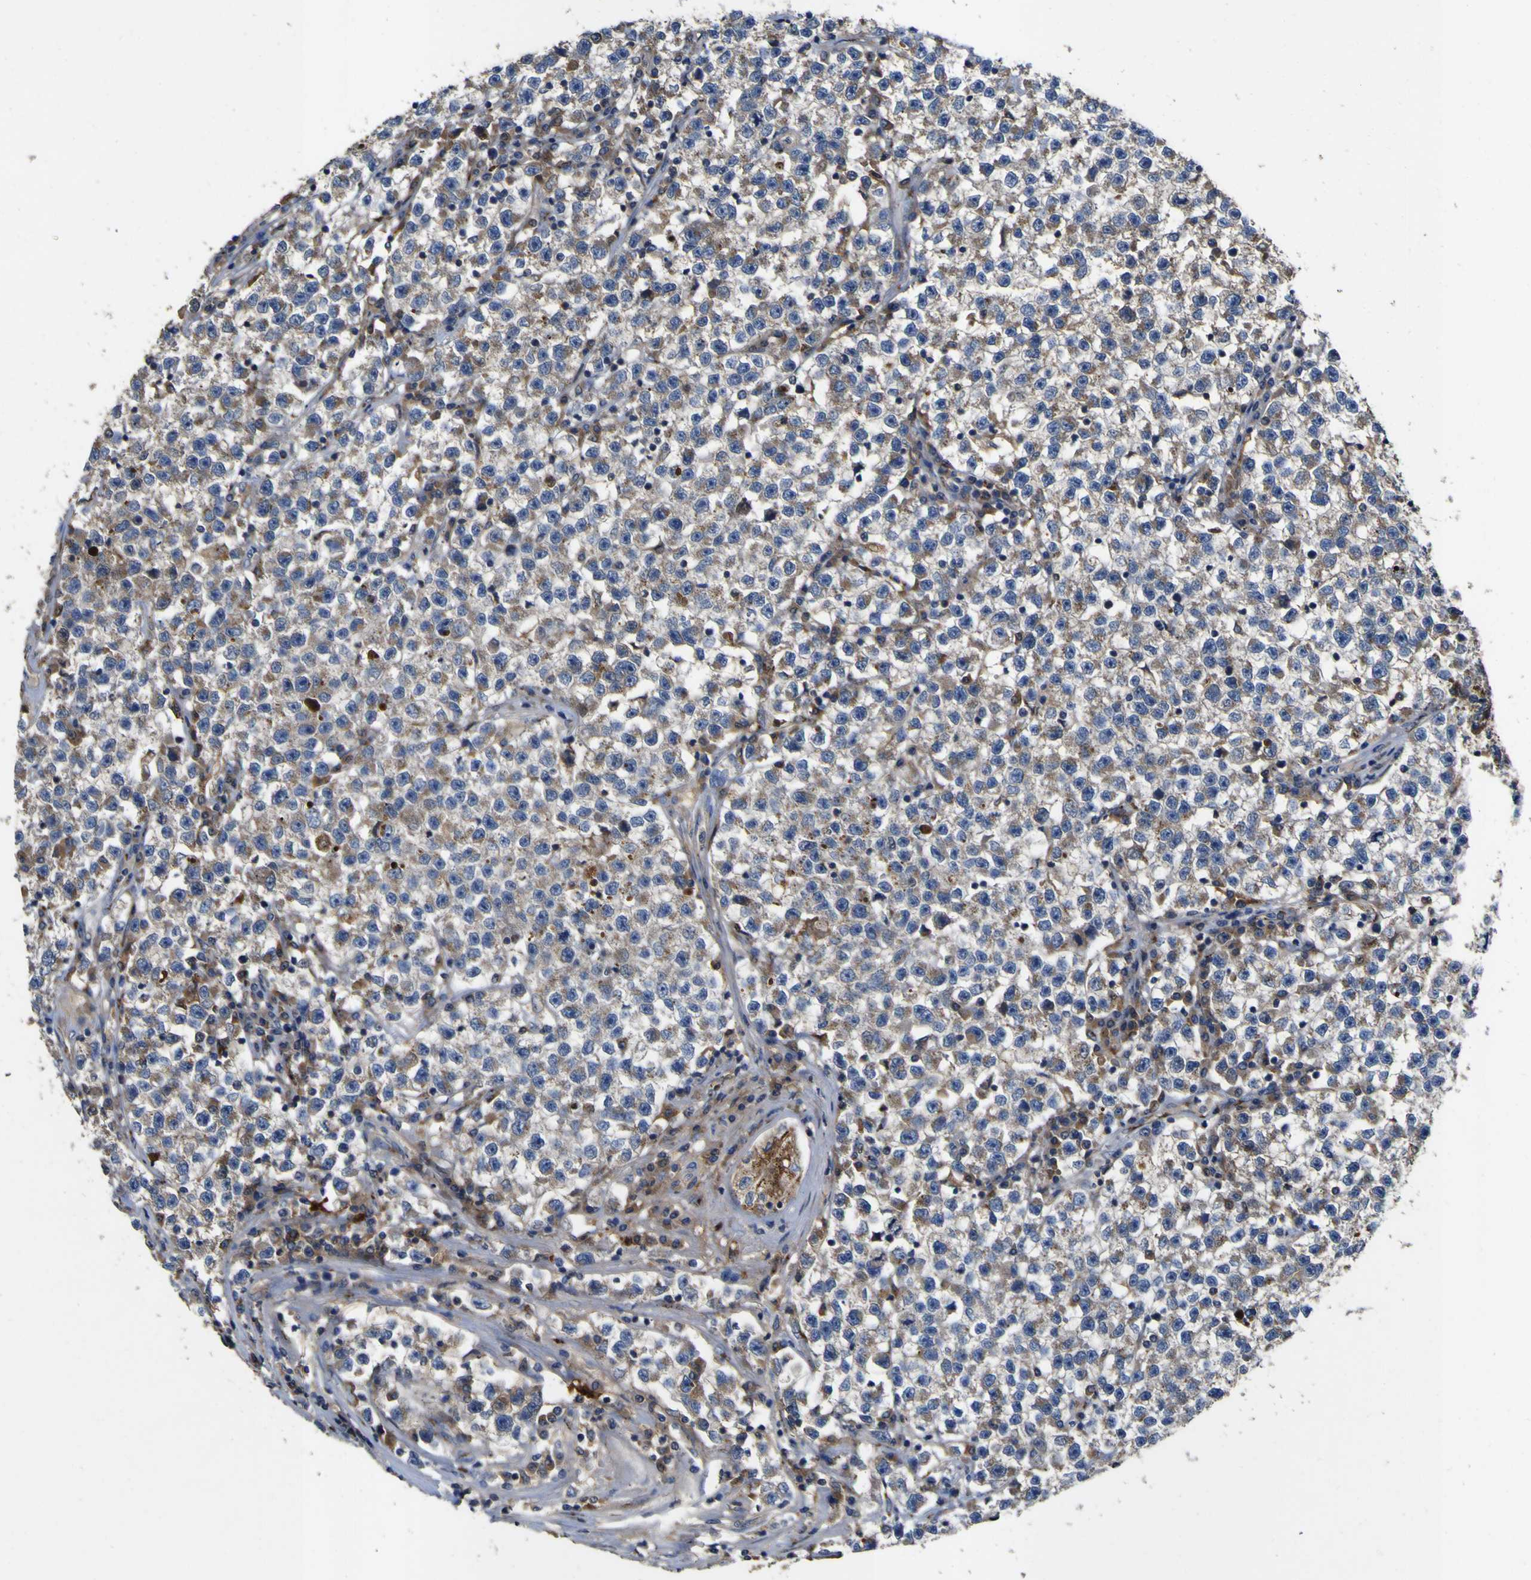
{"staining": {"intensity": "moderate", "quantity": ">75%", "location": "cytoplasmic/membranous"}, "tissue": "testis cancer", "cell_type": "Tumor cells", "image_type": "cancer", "snomed": [{"axis": "morphology", "description": "Seminoma, NOS"}, {"axis": "topography", "description": "Testis"}], "caption": "Seminoma (testis) stained for a protein reveals moderate cytoplasmic/membranous positivity in tumor cells.", "gene": "COA1", "patient": {"sex": "male", "age": 22}}